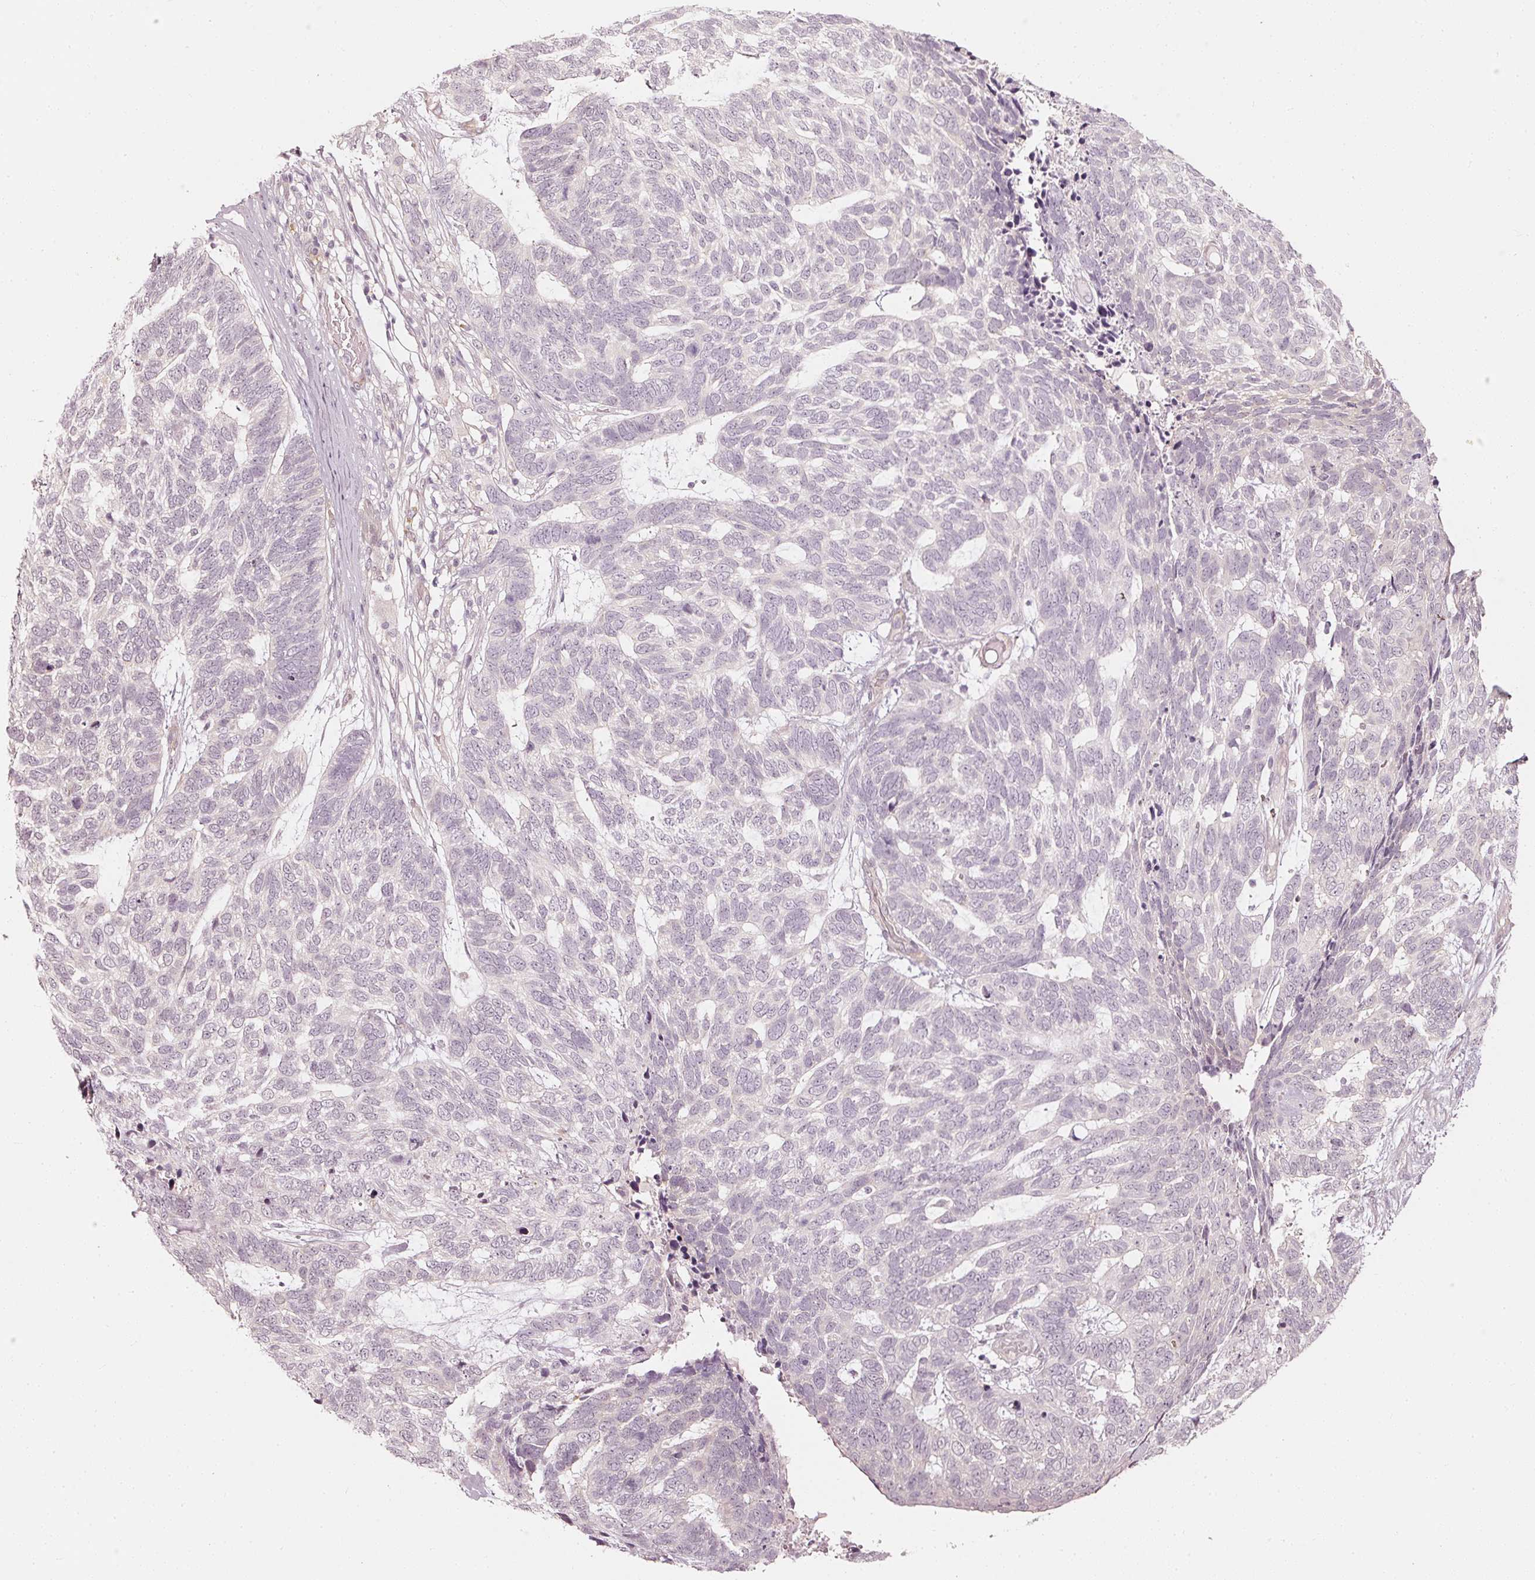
{"staining": {"intensity": "negative", "quantity": "none", "location": "none"}, "tissue": "skin cancer", "cell_type": "Tumor cells", "image_type": "cancer", "snomed": [{"axis": "morphology", "description": "Basal cell carcinoma"}, {"axis": "topography", "description": "Skin"}], "caption": "IHC of human skin cancer (basal cell carcinoma) shows no expression in tumor cells. The staining was performed using DAB (3,3'-diaminobenzidine) to visualize the protein expression in brown, while the nuclei were stained in blue with hematoxylin (Magnification: 20x).", "gene": "DRD2", "patient": {"sex": "female", "age": 65}}